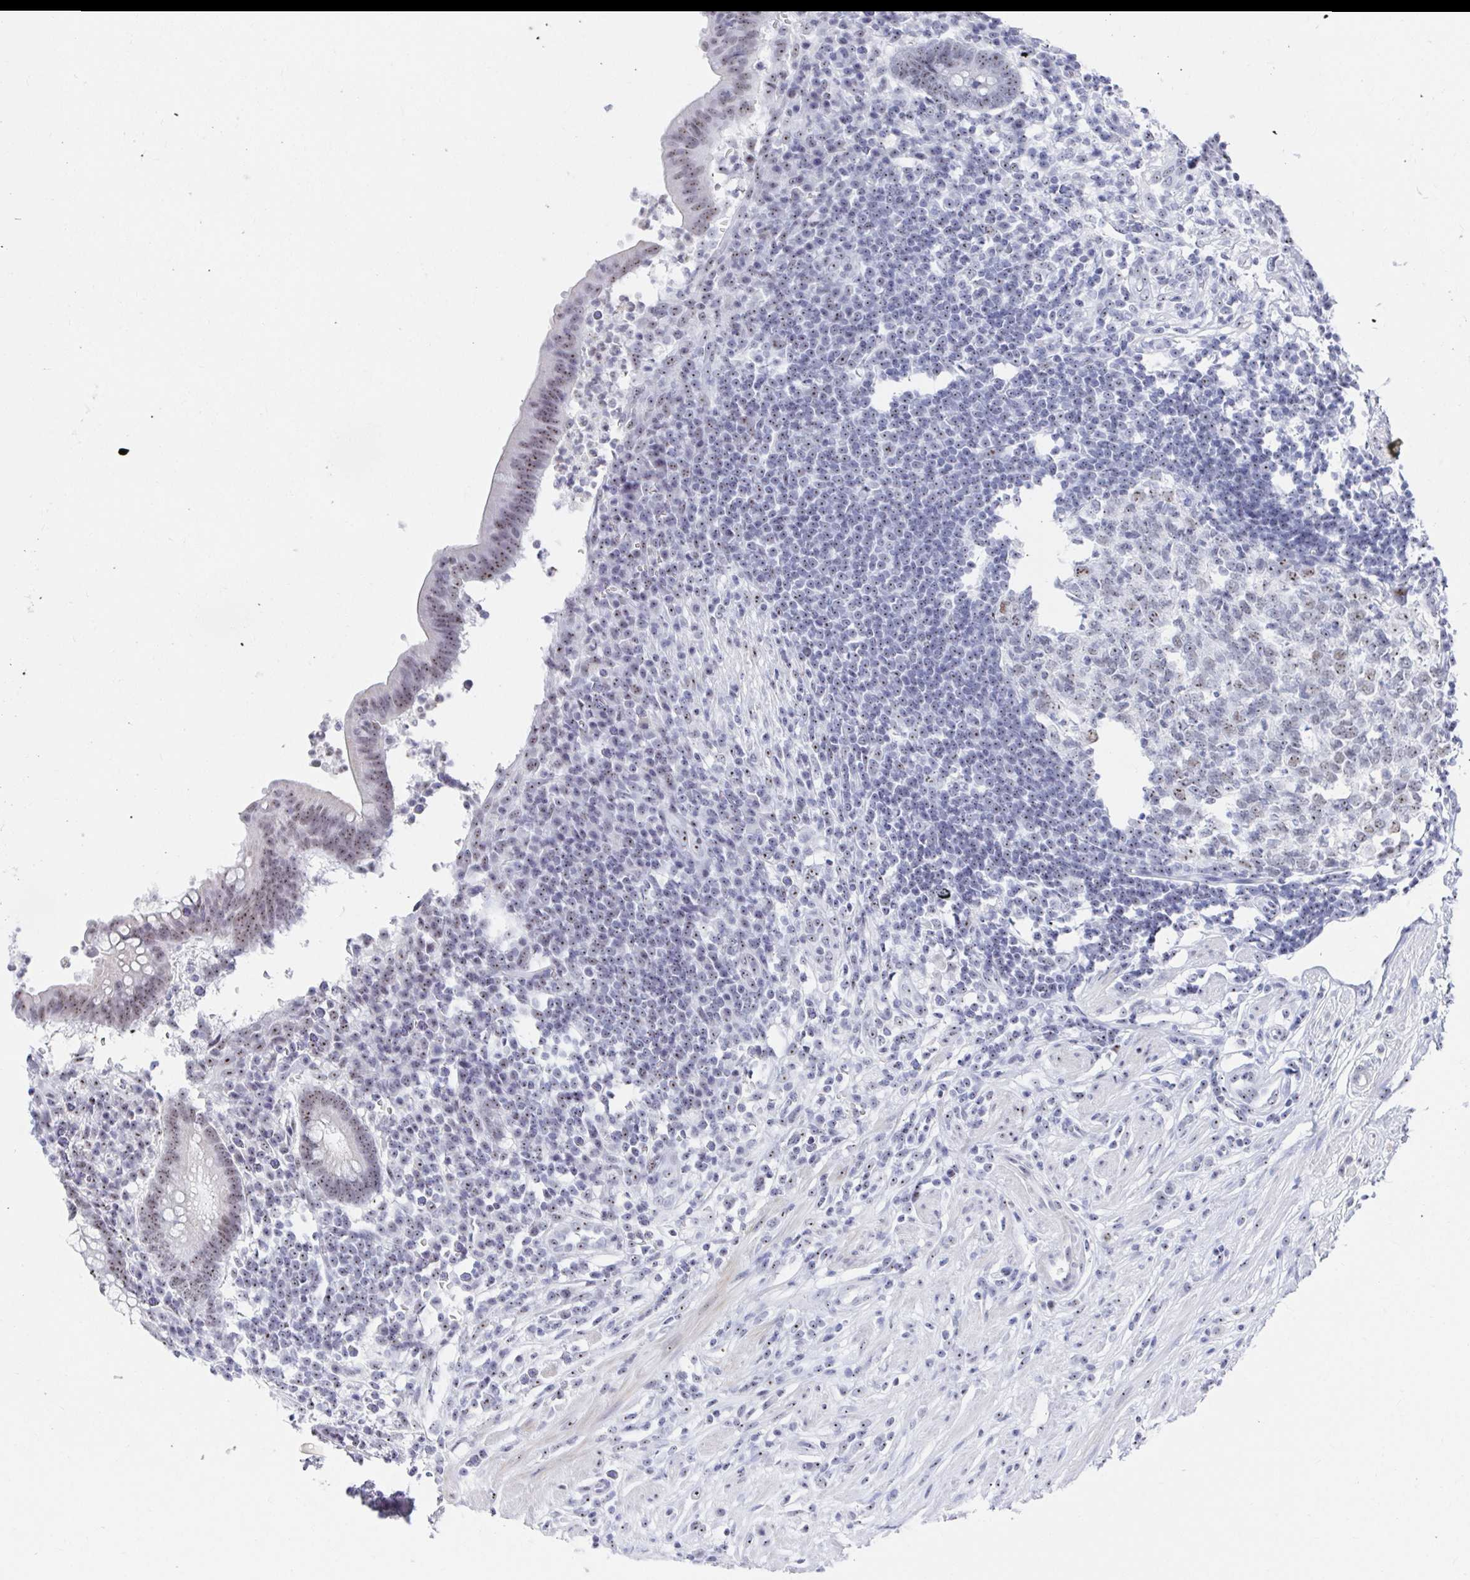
{"staining": {"intensity": "weak", "quantity": ">75%", "location": "nuclear"}, "tissue": "appendix", "cell_type": "Glandular cells", "image_type": "normal", "snomed": [{"axis": "morphology", "description": "Normal tissue, NOS"}, {"axis": "topography", "description": "Appendix"}], "caption": "Weak nuclear protein expression is present in approximately >75% of glandular cells in appendix. Nuclei are stained in blue.", "gene": "SIRT7", "patient": {"sex": "female", "age": 56}}